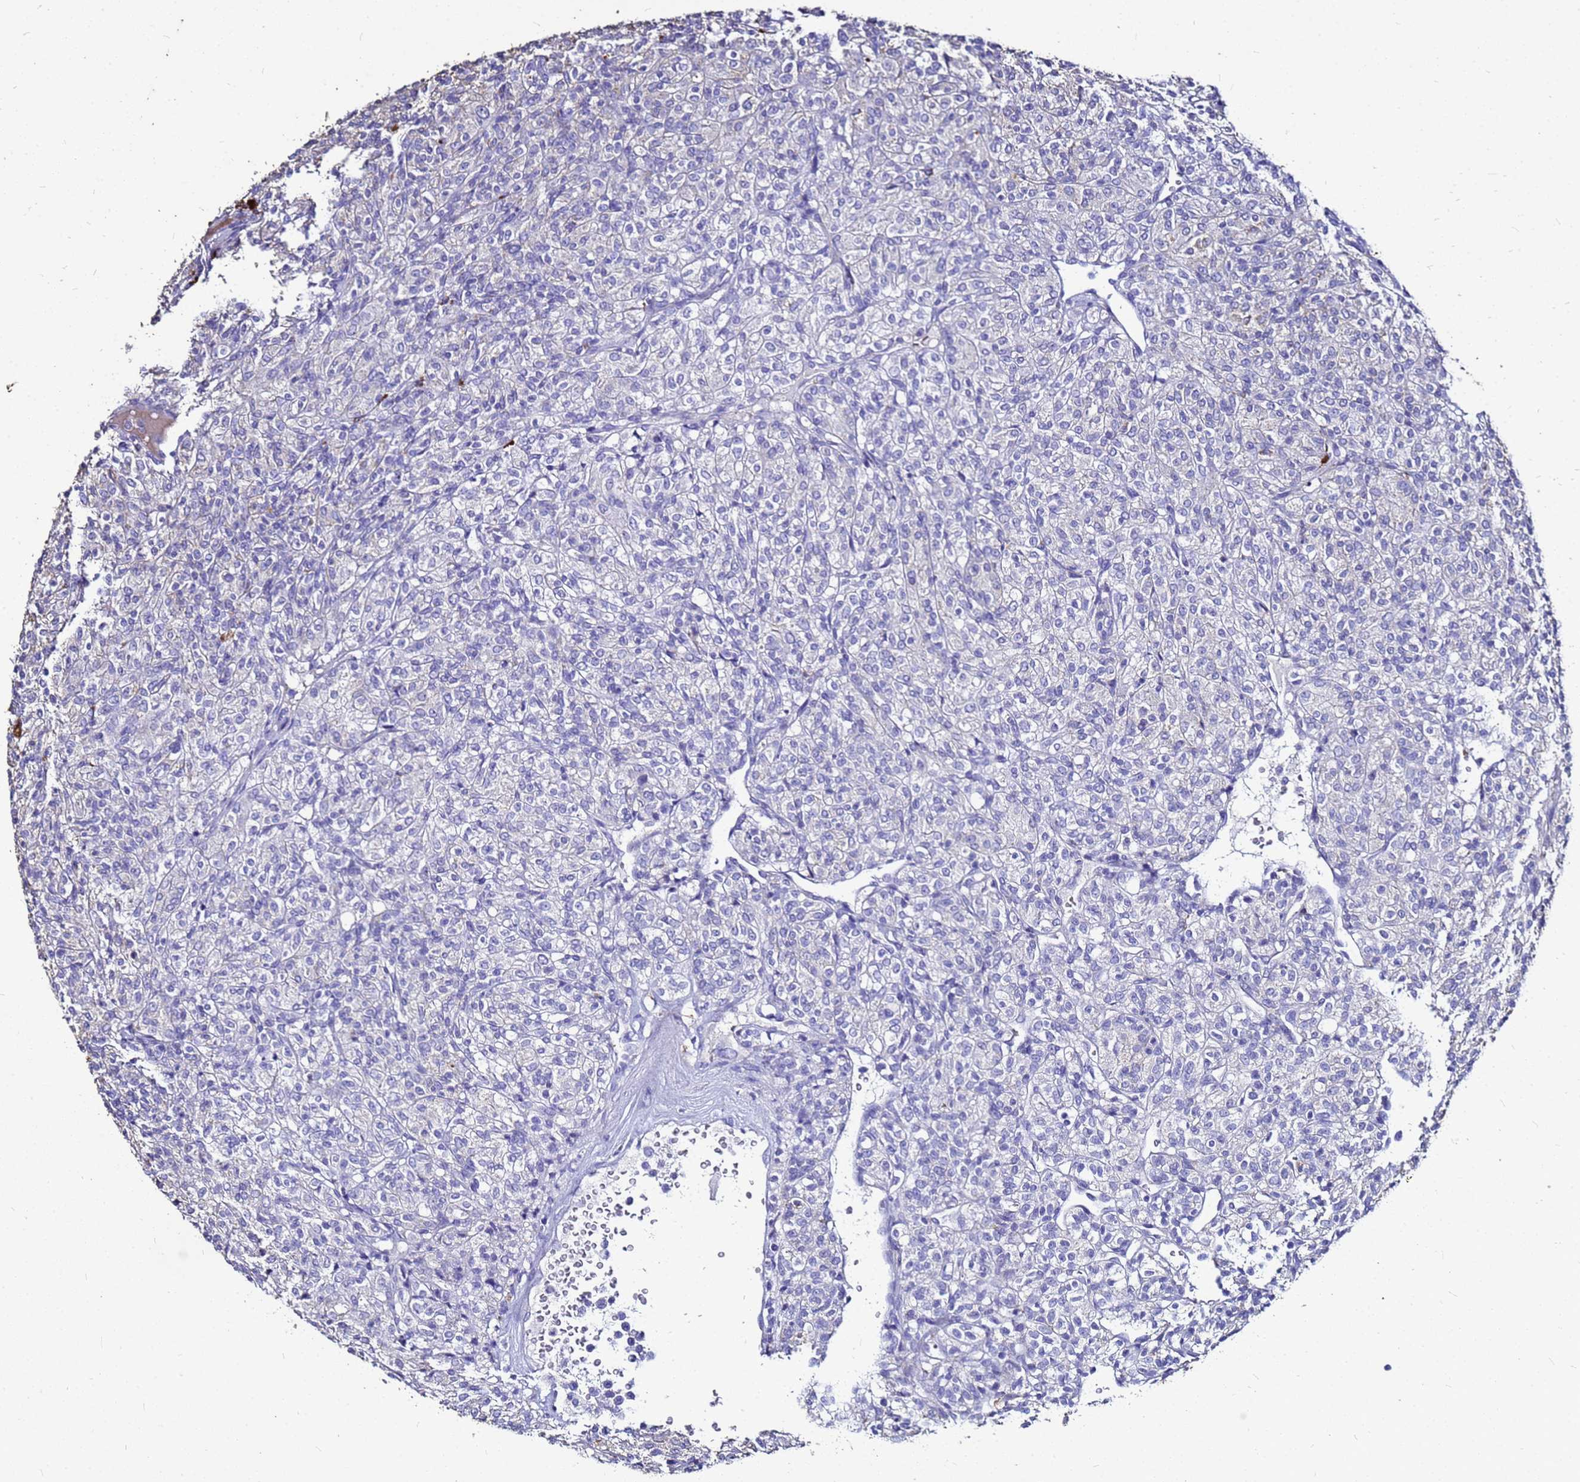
{"staining": {"intensity": "negative", "quantity": "none", "location": "none"}, "tissue": "renal cancer", "cell_type": "Tumor cells", "image_type": "cancer", "snomed": [{"axis": "morphology", "description": "Adenocarcinoma, NOS"}, {"axis": "topography", "description": "Kidney"}], "caption": "Tumor cells are negative for brown protein staining in renal cancer.", "gene": "S100A2", "patient": {"sex": "male", "age": 77}}